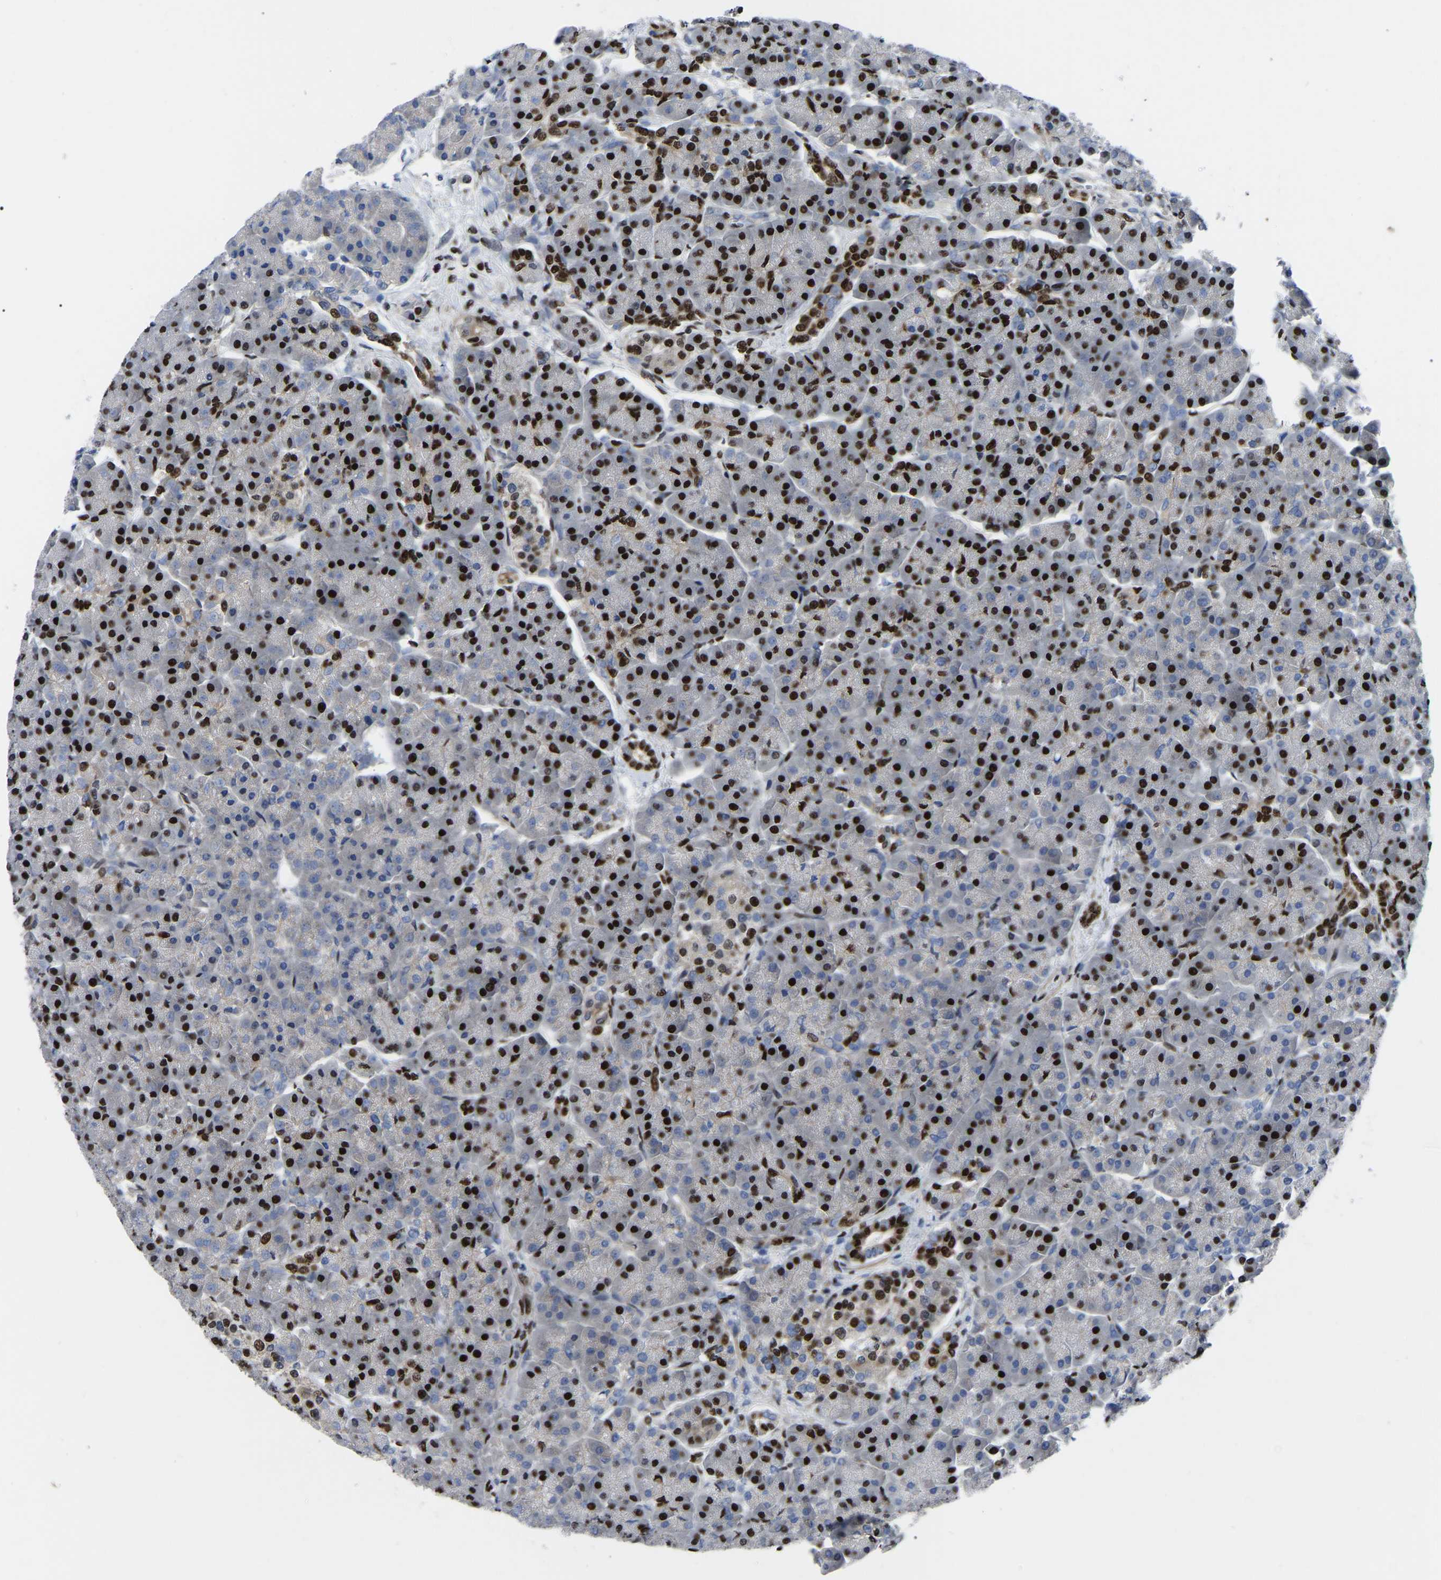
{"staining": {"intensity": "strong", "quantity": ">75%", "location": "nuclear"}, "tissue": "pancreas", "cell_type": "Exocrine glandular cells", "image_type": "normal", "snomed": [{"axis": "morphology", "description": "Normal tissue, NOS"}, {"axis": "topography", "description": "Pancreas"}], "caption": "Protein analysis of unremarkable pancreas exhibits strong nuclear positivity in approximately >75% of exocrine glandular cells. Ihc stains the protein in brown and the nuclei are stained blue.", "gene": "TRIM35", "patient": {"sex": "female", "age": 70}}